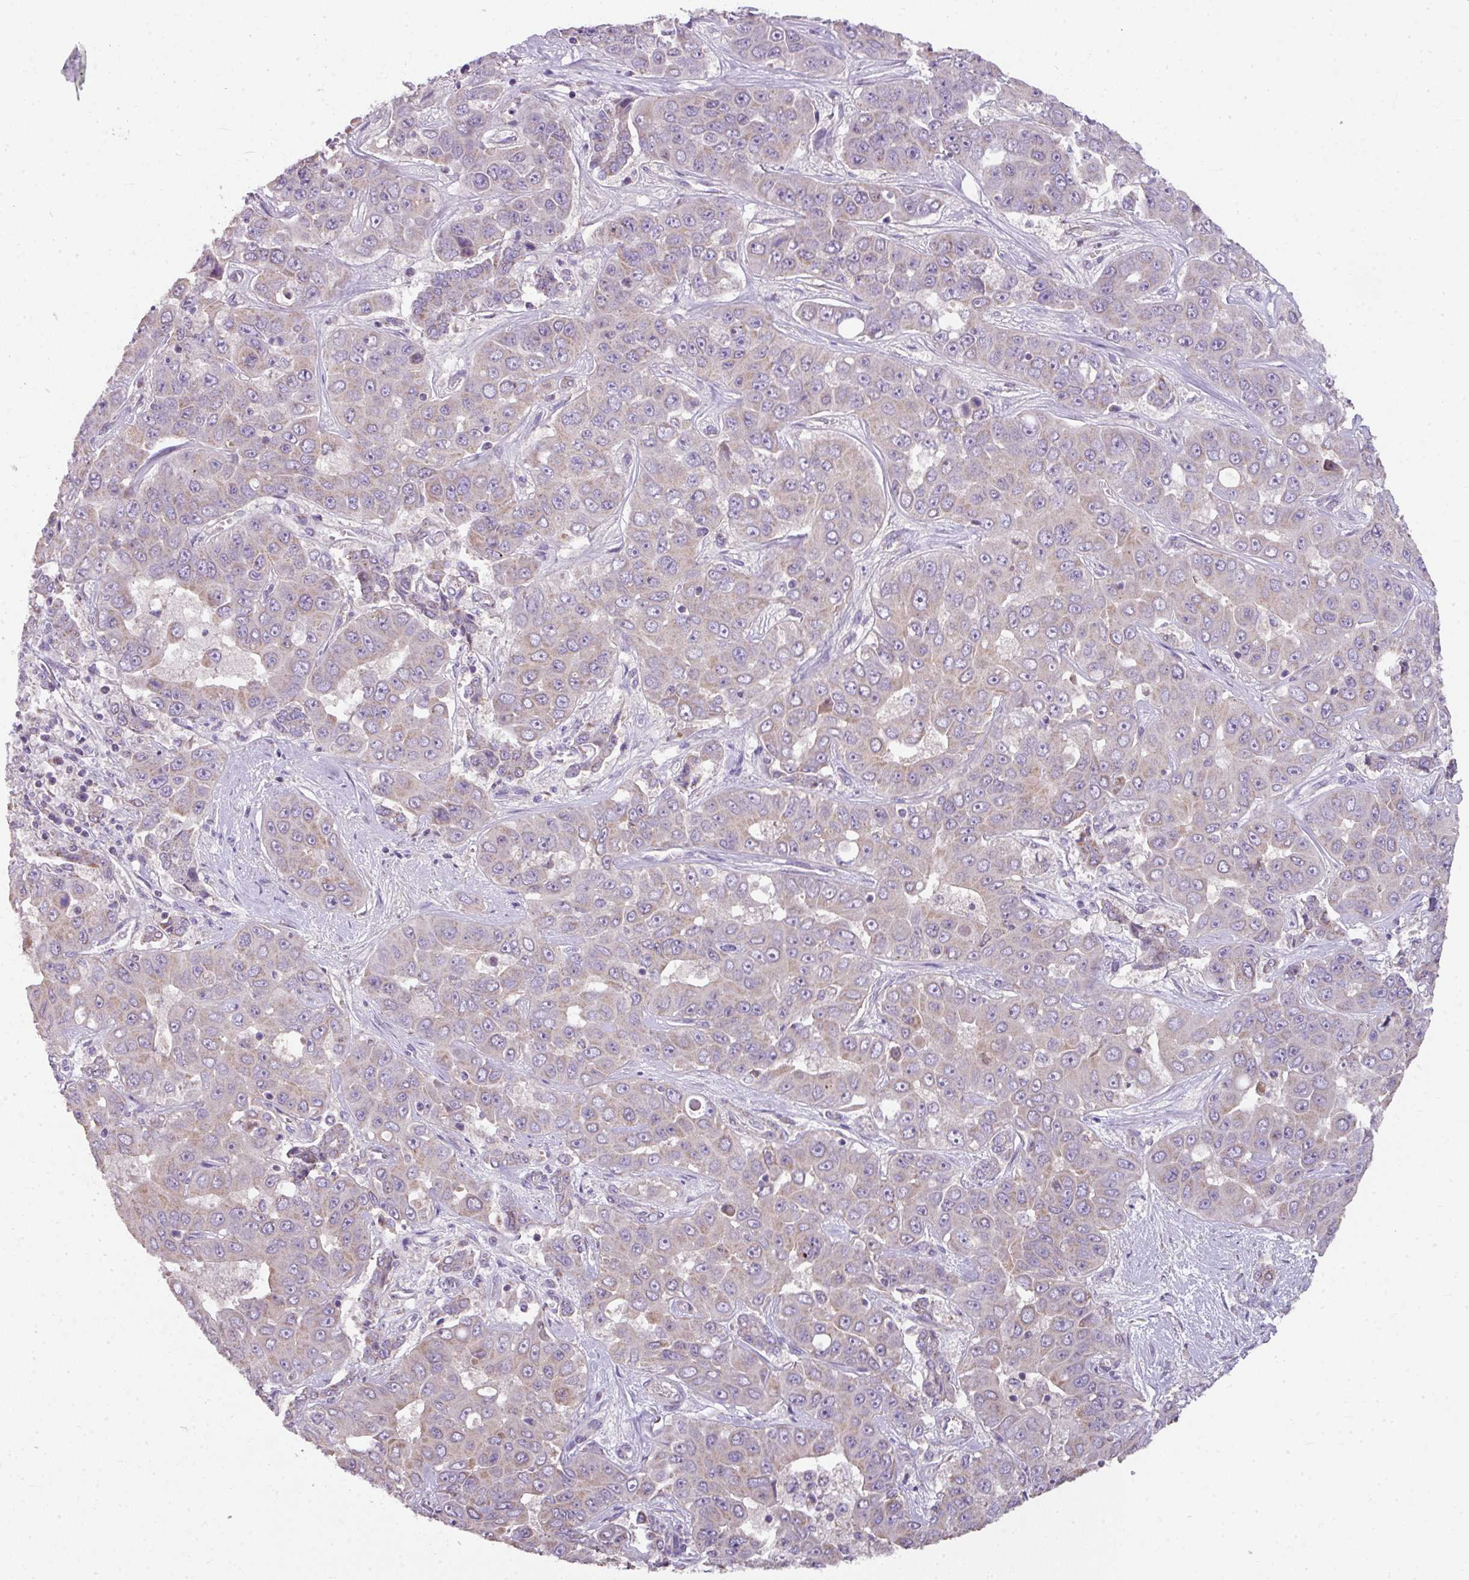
{"staining": {"intensity": "negative", "quantity": "none", "location": "none"}, "tissue": "liver cancer", "cell_type": "Tumor cells", "image_type": "cancer", "snomed": [{"axis": "morphology", "description": "Cholangiocarcinoma"}, {"axis": "topography", "description": "Liver"}], "caption": "A histopathology image of human liver cholangiocarcinoma is negative for staining in tumor cells.", "gene": "PALS2", "patient": {"sex": "female", "age": 52}}